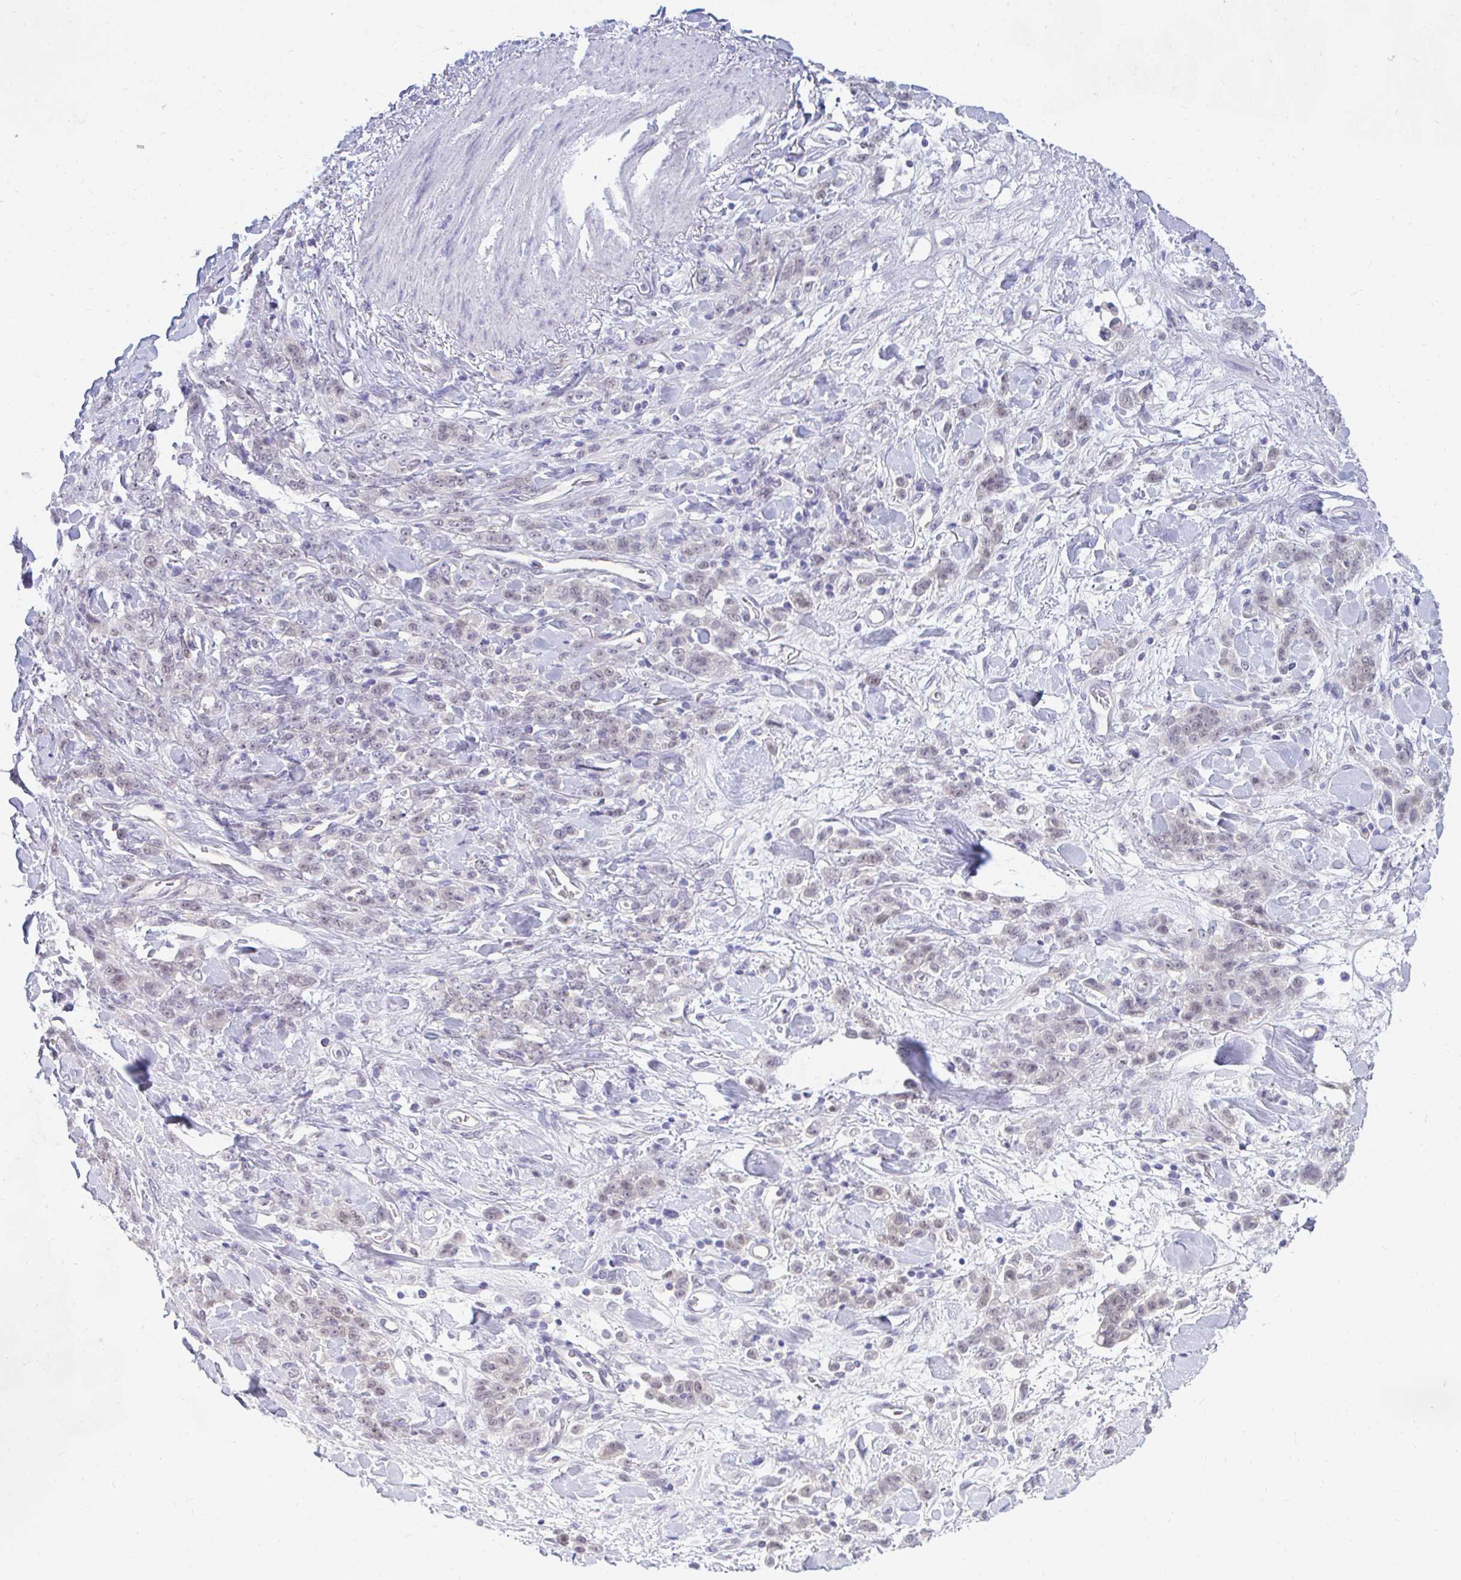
{"staining": {"intensity": "negative", "quantity": "none", "location": "none"}, "tissue": "stomach cancer", "cell_type": "Tumor cells", "image_type": "cancer", "snomed": [{"axis": "morphology", "description": "Normal tissue, NOS"}, {"axis": "morphology", "description": "Adenocarcinoma, NOS"}, {"axis": "topography", "description": "Stomach"}], "caption": "There is no significant positivity in tumor cells of stomach adenocarcinoma. (DAB immunohistochemistry, high magnification).", "gene": "CSE1L", "patient": {"sex": "male", "age": 82}}